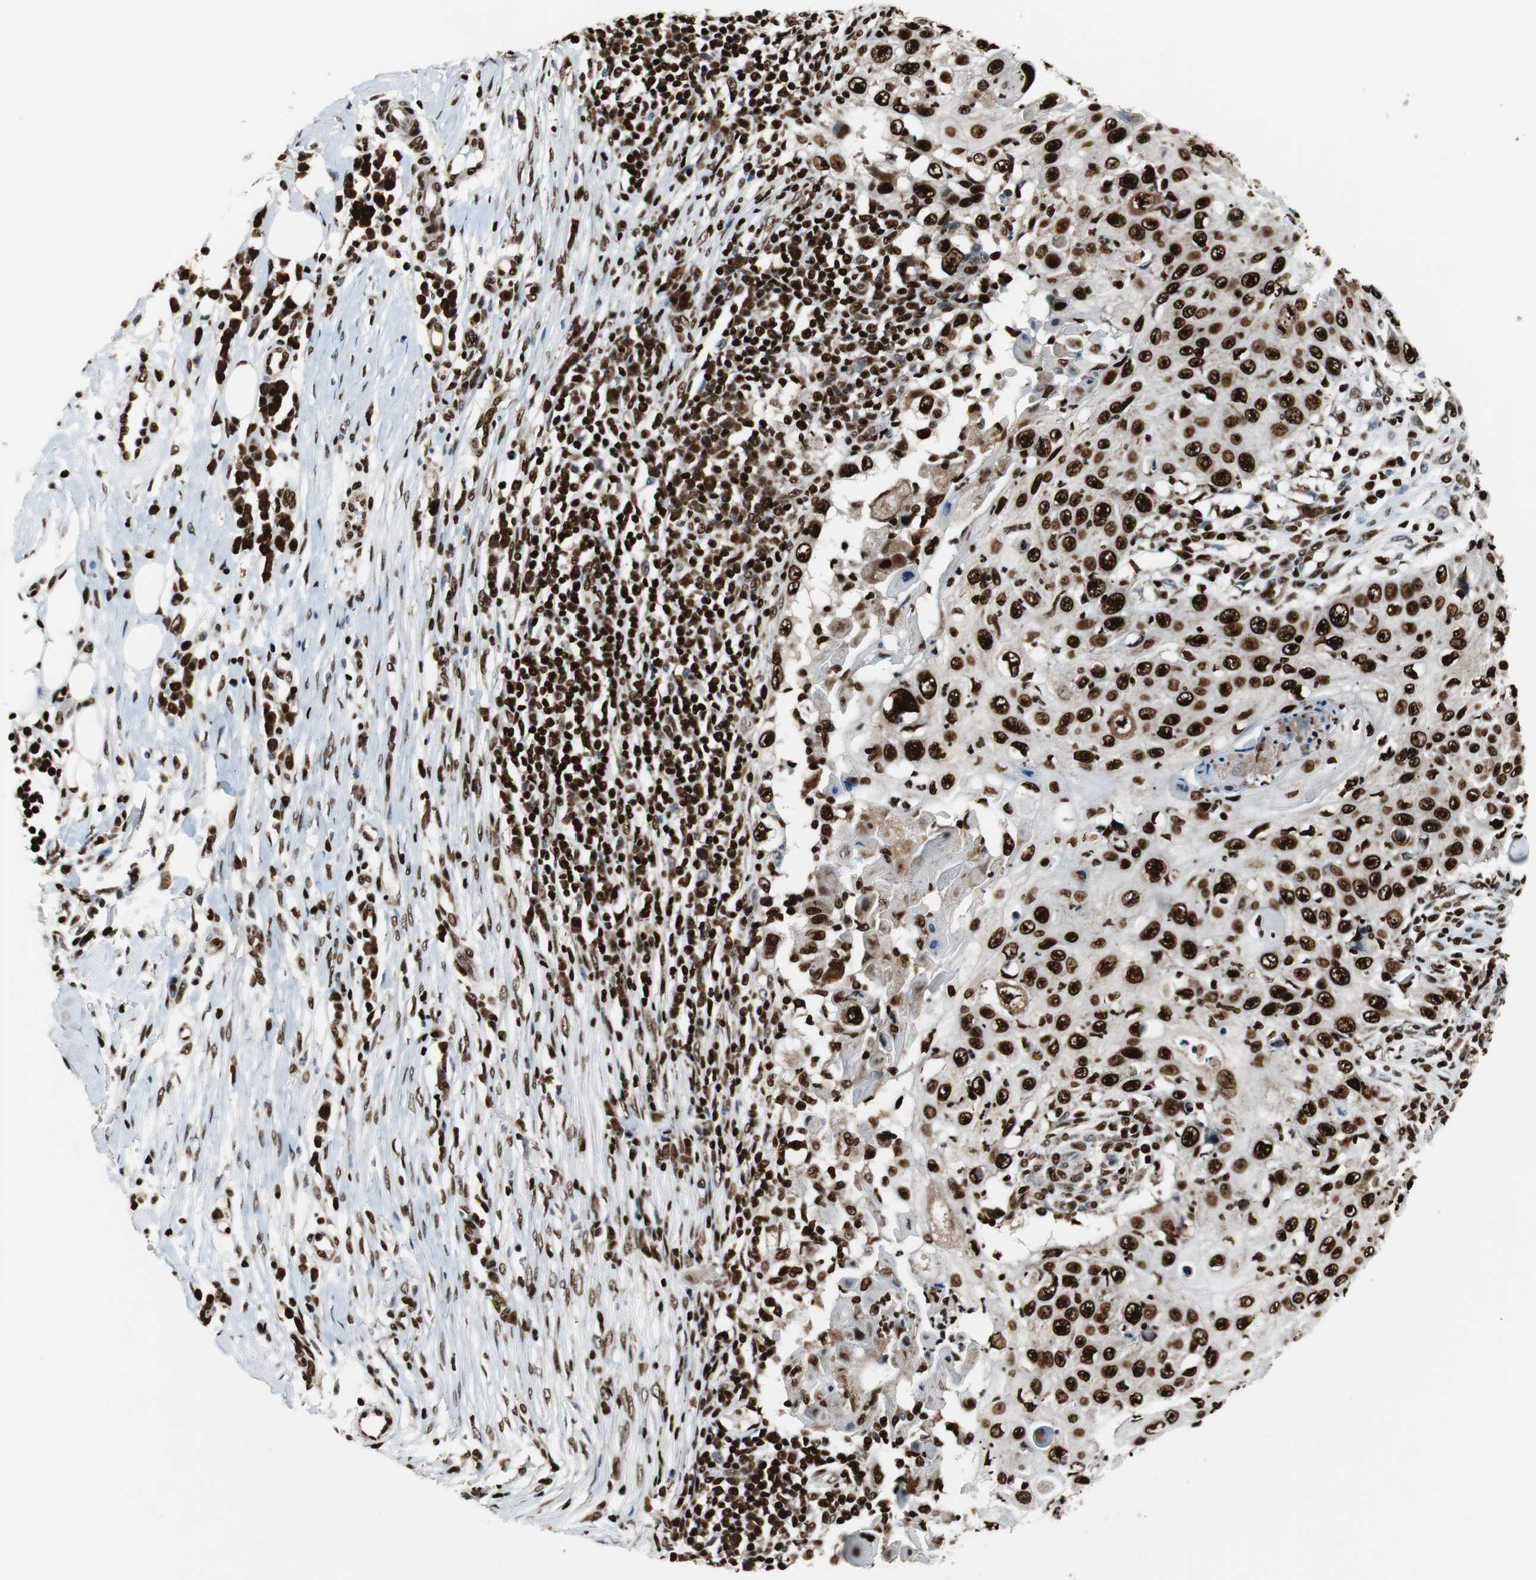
{"staining": {"intensity": "strong", "quantity": ">75%", "location": "nuclear"}, "tissue": "skin cancer", "cell_type": "Tumor cells", "image_type": "cancer", "snomed": [{"axis": "morphology", "description": "Squamous cell carcinoma, NOS"}, {"axis": "topography", "description": "Skin"}], "caption": "IHC (DAB) staining of skin squamous cell carcinoma displays strong nuclear protein positivity in approximately >75% of tumor cells.", "gene": "HDAC1", "patient": {"sex": "male", "age": 86}}